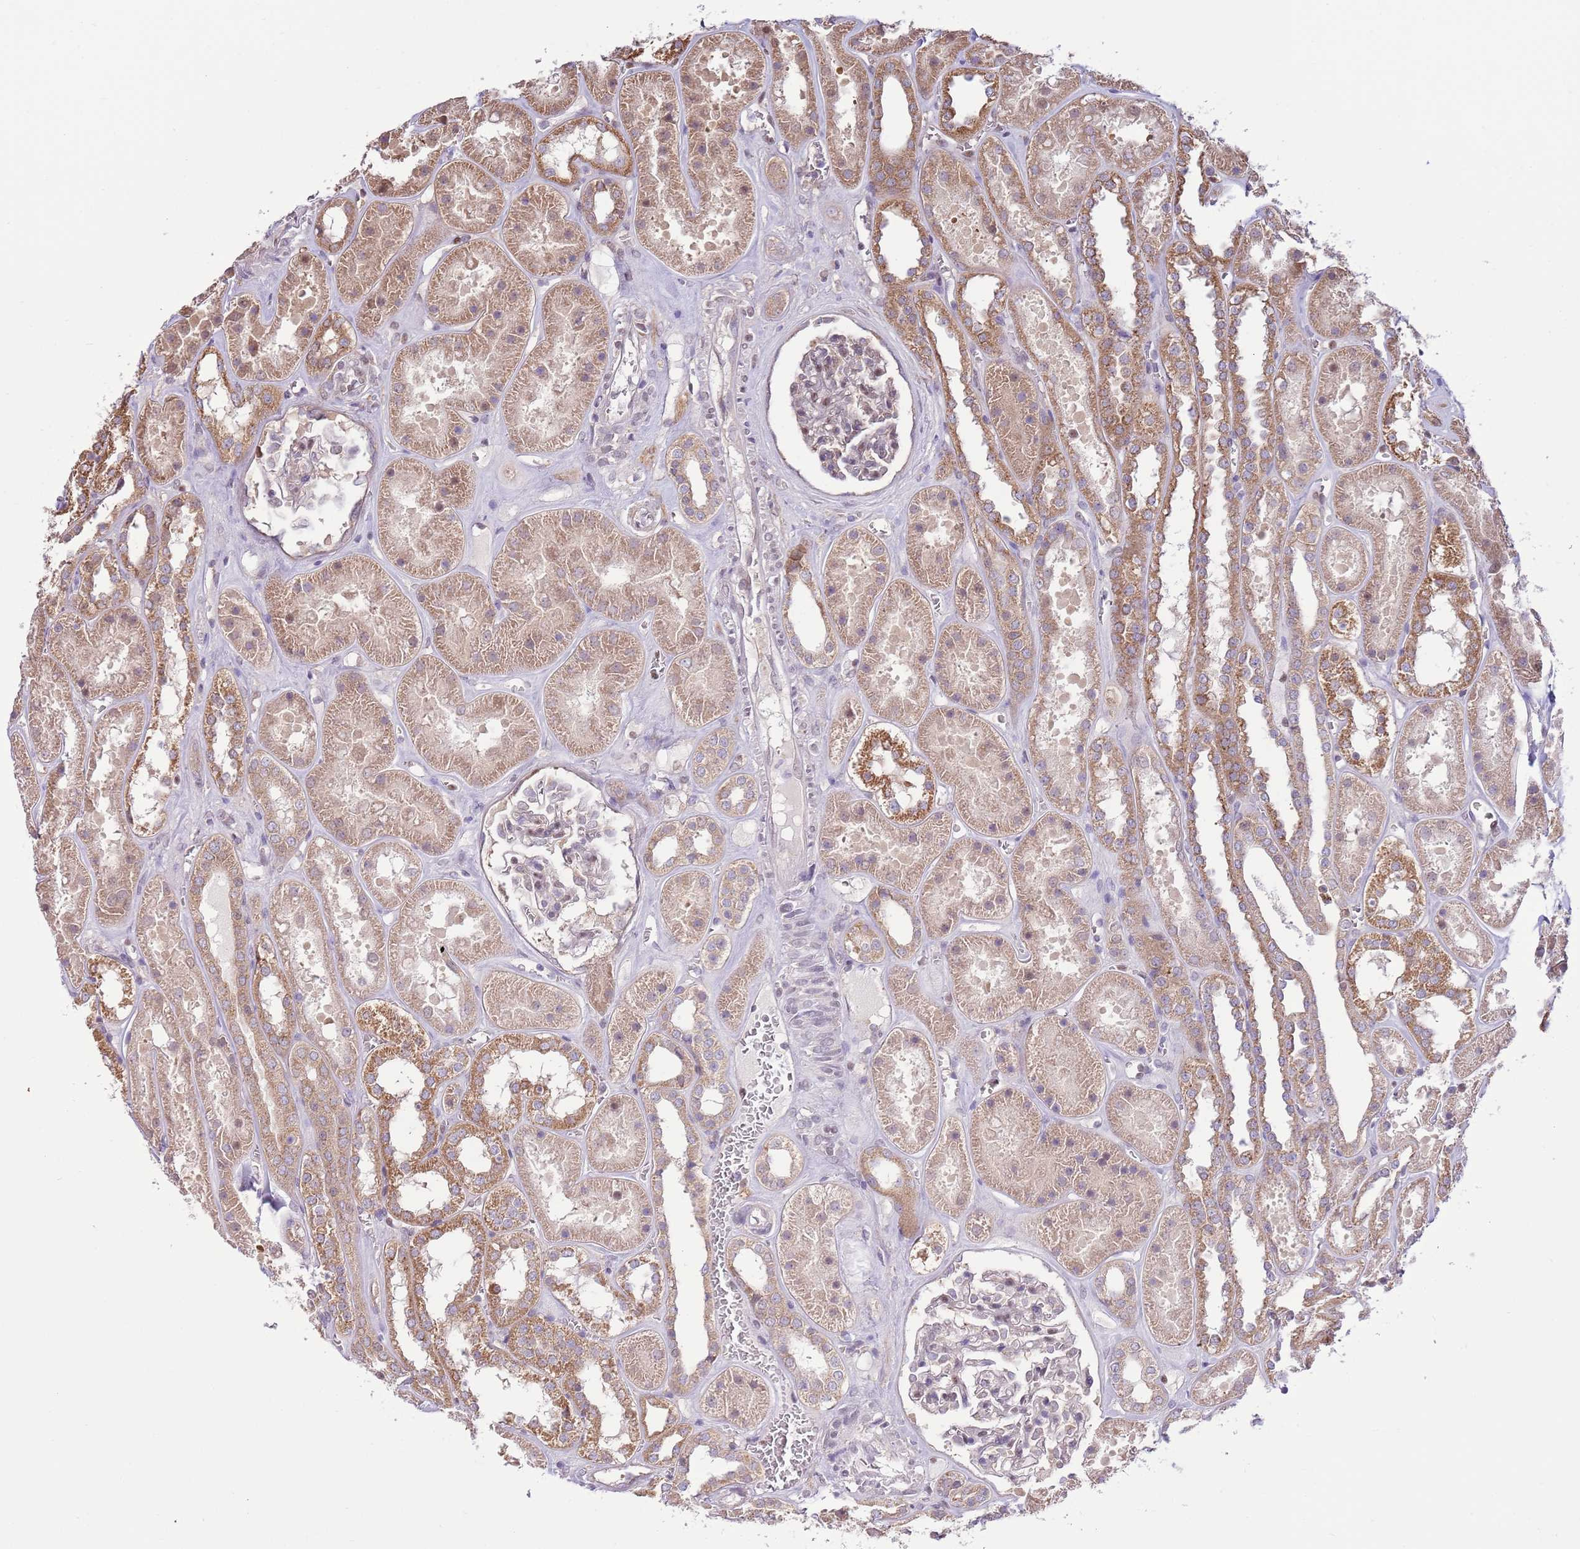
{"staining": {"intensity": "weak", "quantity": "25%-75%", "location": "cytoplasmic/membranous,nuclear"}, "tissue": "kidney", "cell_type": "Cells in glomeruli", "image_type": "normal", "snomed": [{"axis": "morphology", "description": "Normal tissue, NOS"}, {"axis": "topography", "description": "Kidney"}], "caption": "Immunohistochemistry (DAB (3,3'-diaminobenzidine)) staining of benign kidney exhibits weak cytoplasmic/membranous,nuclear protein expression in about 25%-75% of cells in glomeruli.", "gene": "ARL2BP", "patient": {"sex": "female", "age": 41}}